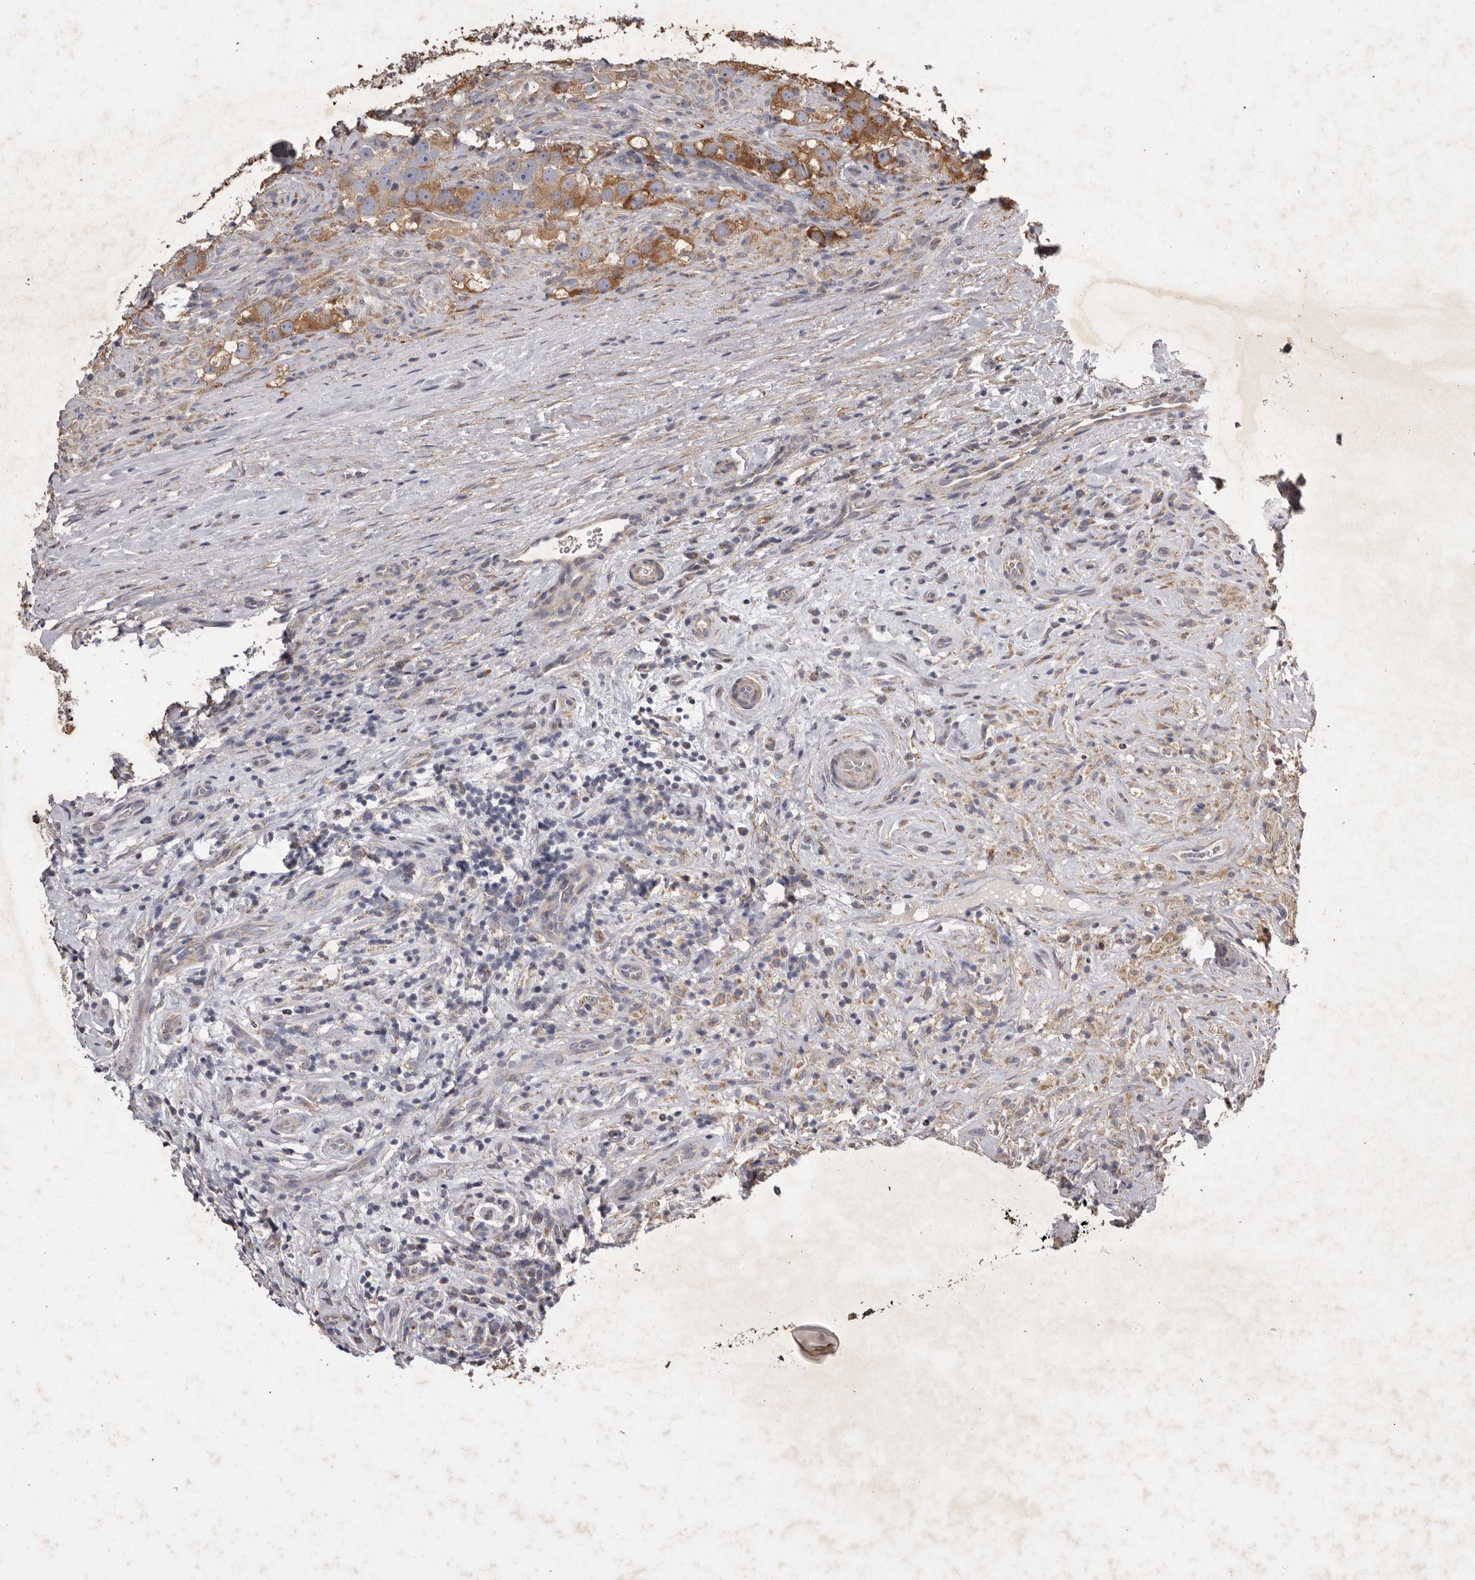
{"staining": {"intensity": "moderate", "quantity": ">75%", "location": "cytoplasmic/membranous"}, "tissue": "testis cancer", "cell_type": "Tumor cells", "image_type": "cancer", "snomed": [{"axis": "morphology", "description": "Seminoma, NOS"}, {"axis": "topography", "description": "Testis"}], "caption": "Immunohistochemistry (IHC) of testis cancer exhibits medium levels of moderate cytoplasmic/membranous expression in about >75% of tumor cells.", "gene": "CXCL14", "patient": {"sex": "male", "age": 49}}